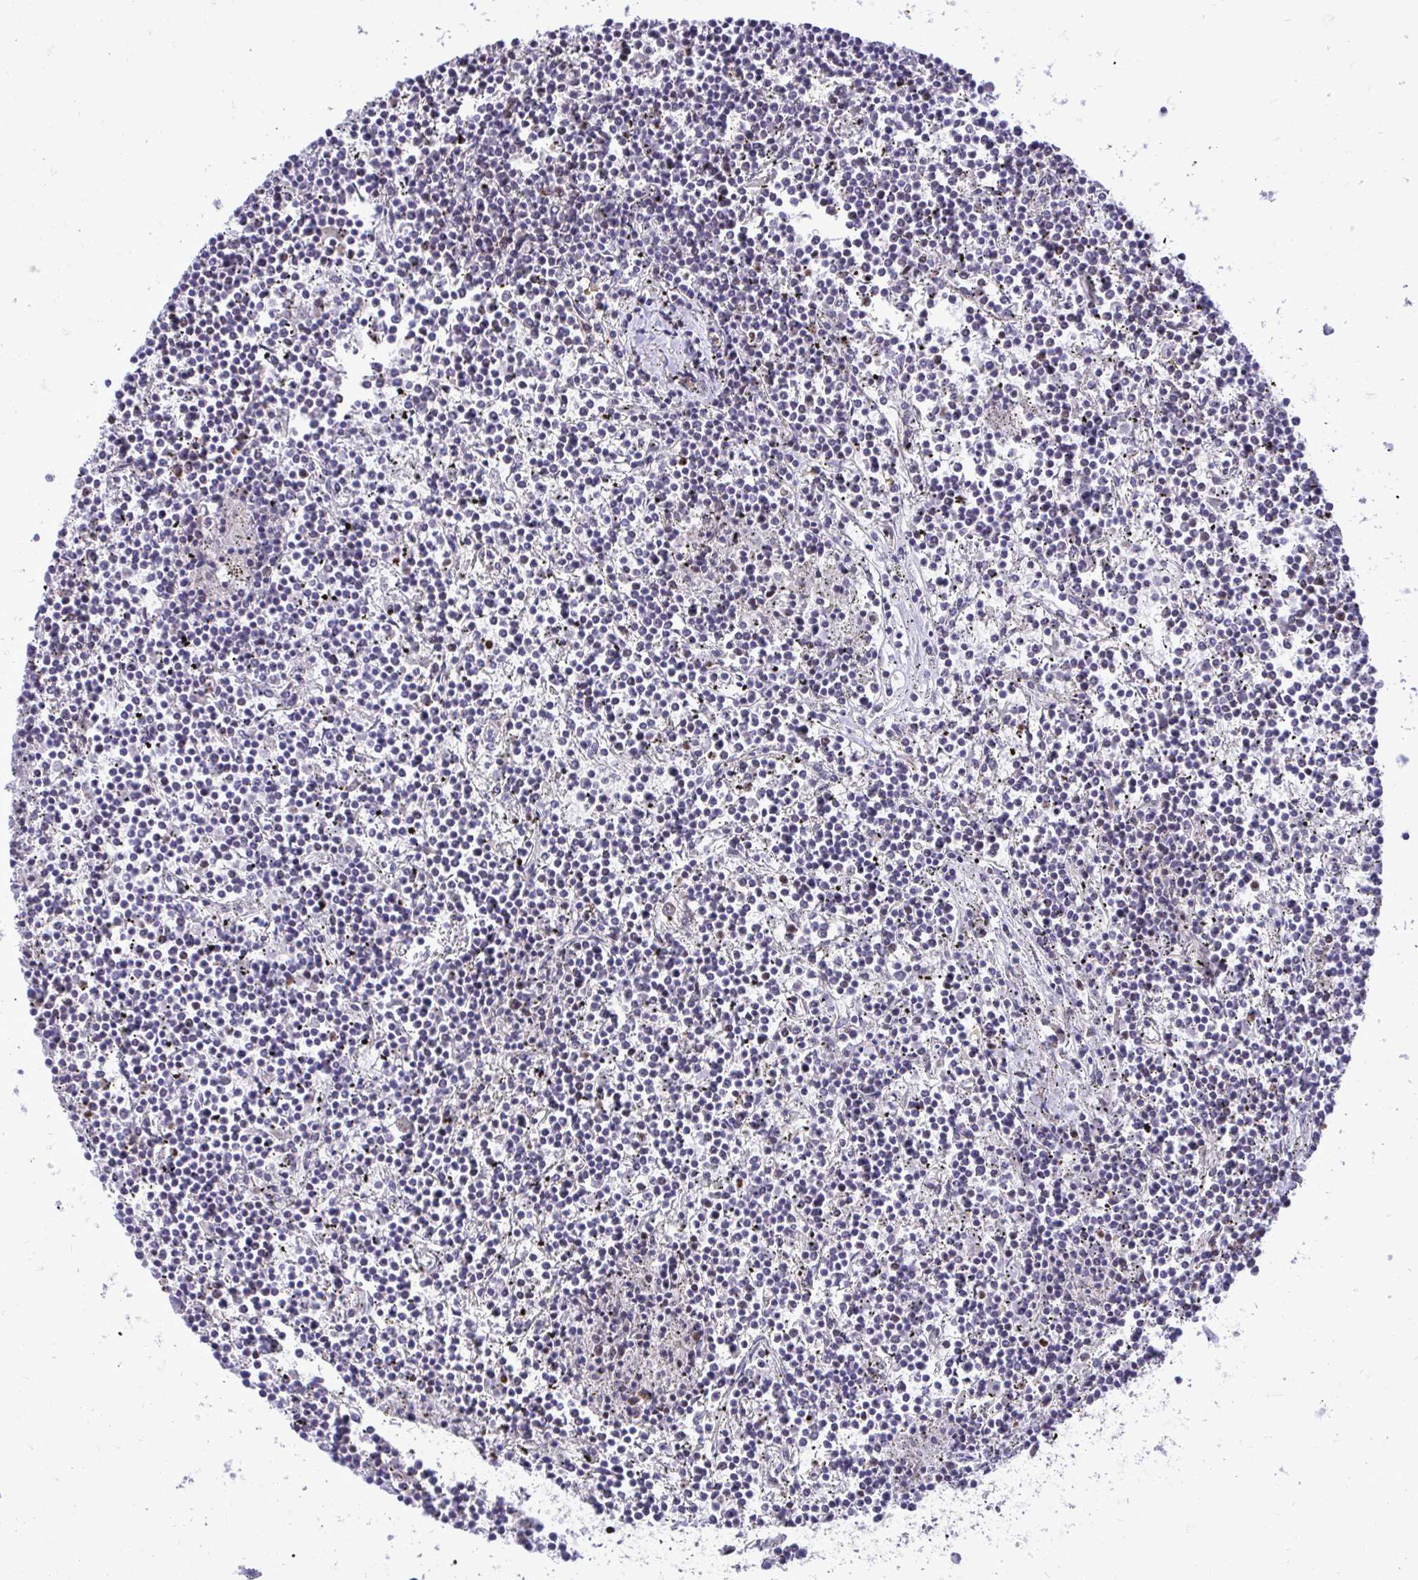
{"staining": {"intensity": "negative", "quantity": "none", "location": "none"}, "tissue": "lymphoma", "cell_type": "Tumor cells", "image_type": "cancer", "snomed": [{"axis": "morphology", "description": "Malignant lymphoma, non-Hodgkin's type, Low grade"}, {"axis": "topography", "description": "Spleen"}], "caption": "The photomicrograph displays no staining of tumor cells in lymphoma. The staining is performed using DAB (3,3'-diaminobenzidine) brown chromogen with nuclei counter-stained in using hematoxylin.", "gene": "C14orf39", "patient": {"sex": "female", "age": 19}}